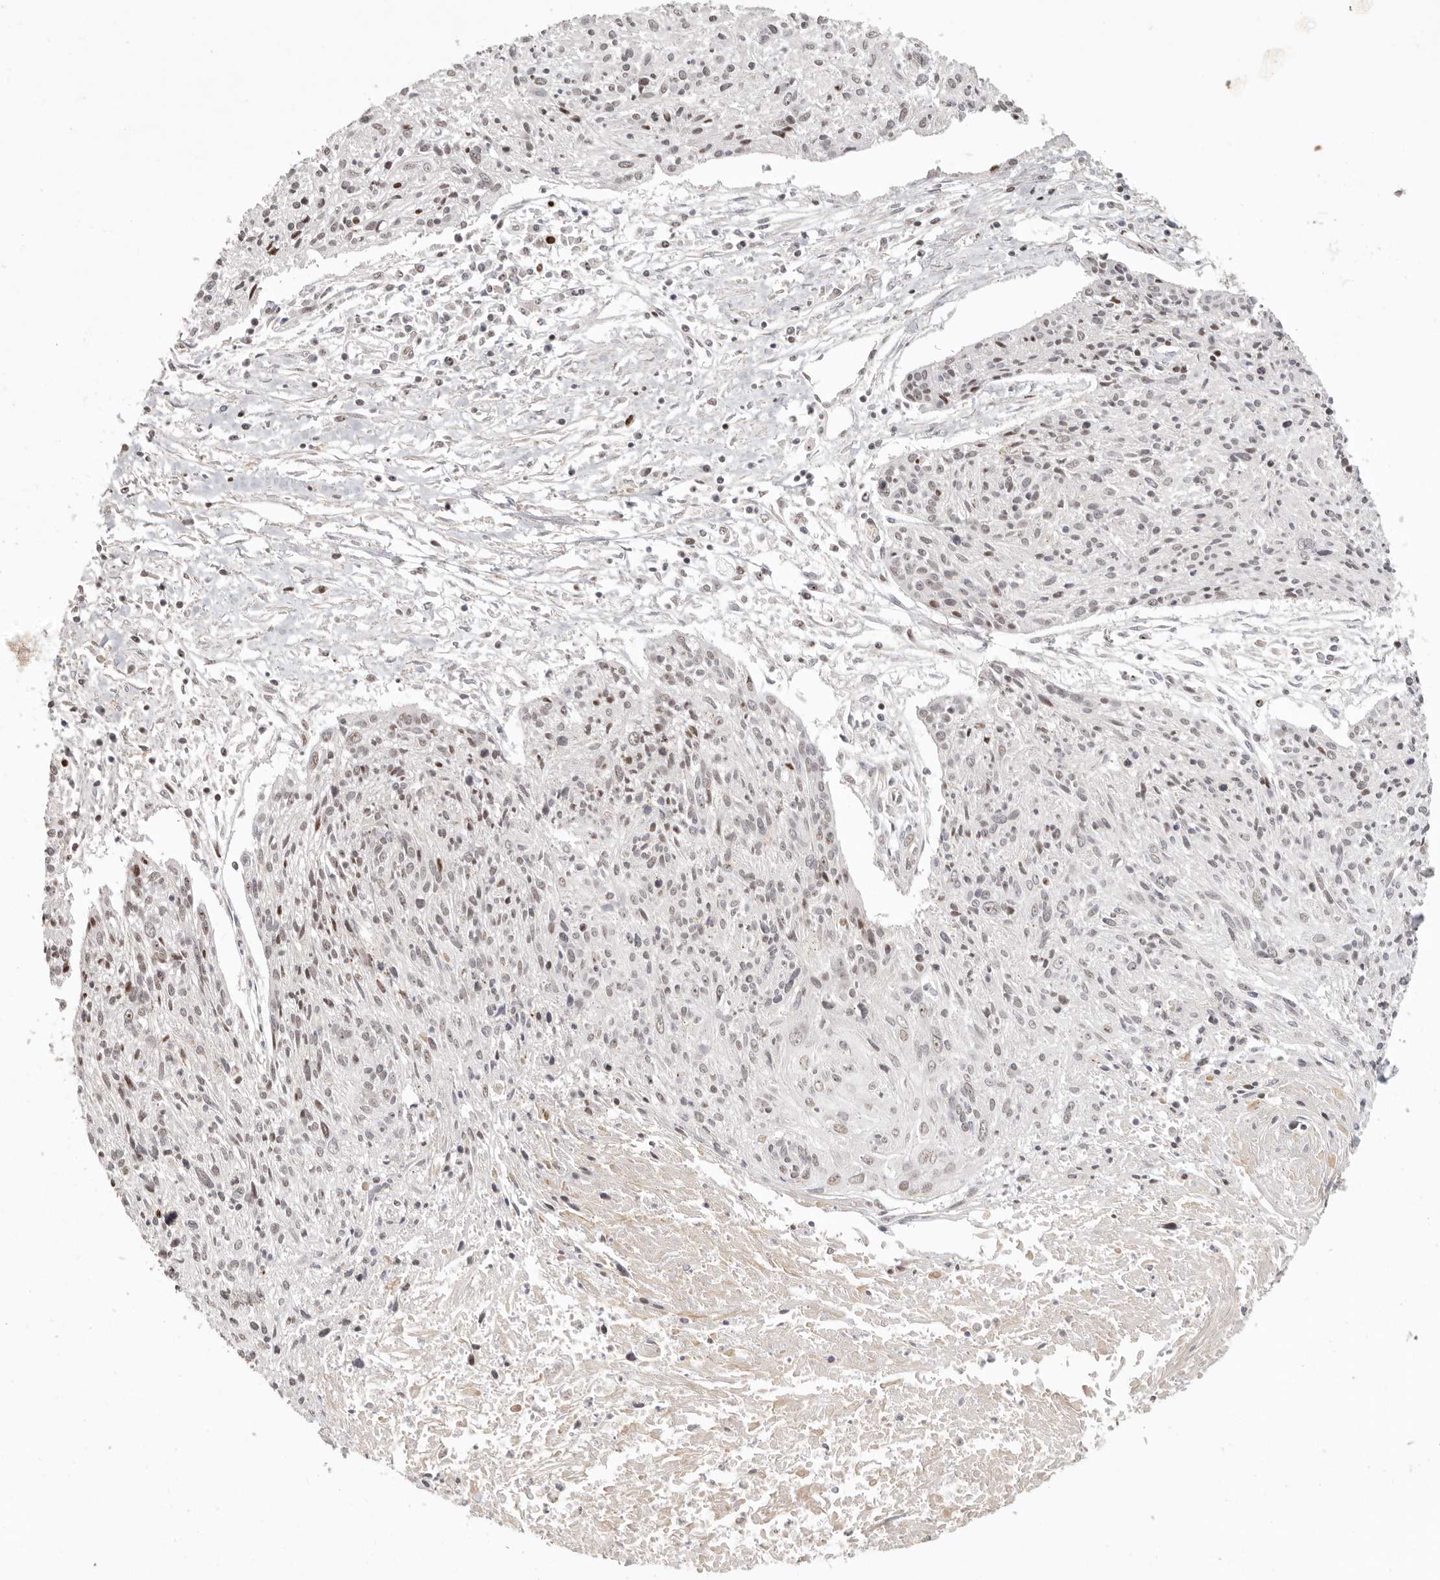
{"staining": {"intensity": "weak", "quantity": "<25%", "location": "nuclear"}, "tissue": "cervical cancer", "cell_type": "Tumor cells", "image_type": "cancer", "snomed": [{"axis": "morphology", "description": "Squamous cell carcinoma, NOS"}, {"axis": "topography", "description": "Cervix"}], "caption": "Immunohistochemistry photomicrograph of neoplastic tissue: cervical cancer stained with DAB (3,3'-diaminobenzidine) reveals no significant protein staining in tumor cells. The staining was performed using DAB to visualize the protein expression in brown, while the nuclei were stained in blue with hematoxylin (Magnification: 20x).", "gene": "GPBP1L1", "patient": {"sex": "female", "age": 51}}